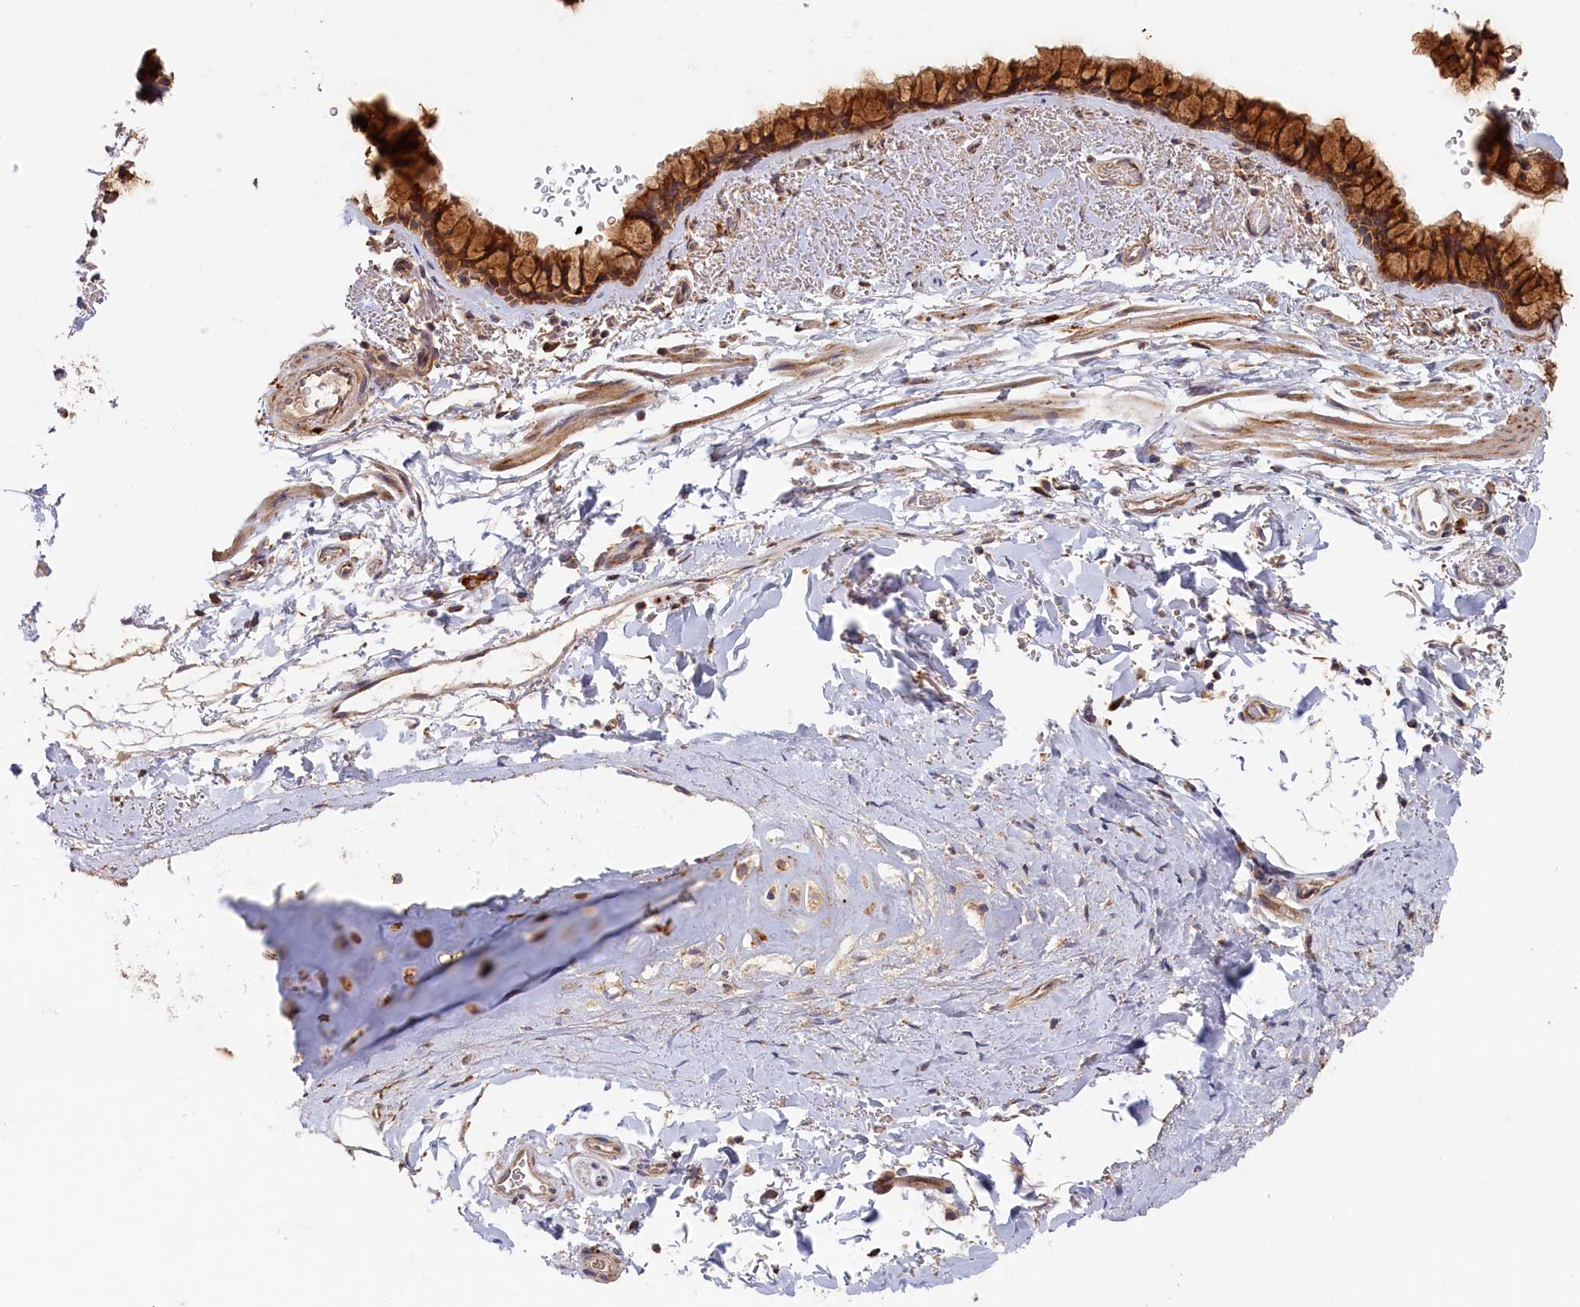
{"staining": {"intensity": "strong", "quantity": ">75%", "location": "cytoplasmic/membranous"}, "tissue": "bronchus", "cell_type": "Respiratory epithelial cells", "image_type": "normal", "snomed": [{"axis": "morphology", "description": "Normal tissue, NOS"}, {"axis": "topography", "description": "Bronchus"}], "caption": "Respiratory epithelial cells show high levels of strong cytoplasmic/membranous positivity in about >75% of cells in normal bronchus. The staining was performed using DAB to visualize the protein expression in brown, while the nuclei were stained in blue with hematoxylin (Magnification: 20x).", "gene": "CEP44", "patient": {"sex": "male", "age": 65}}